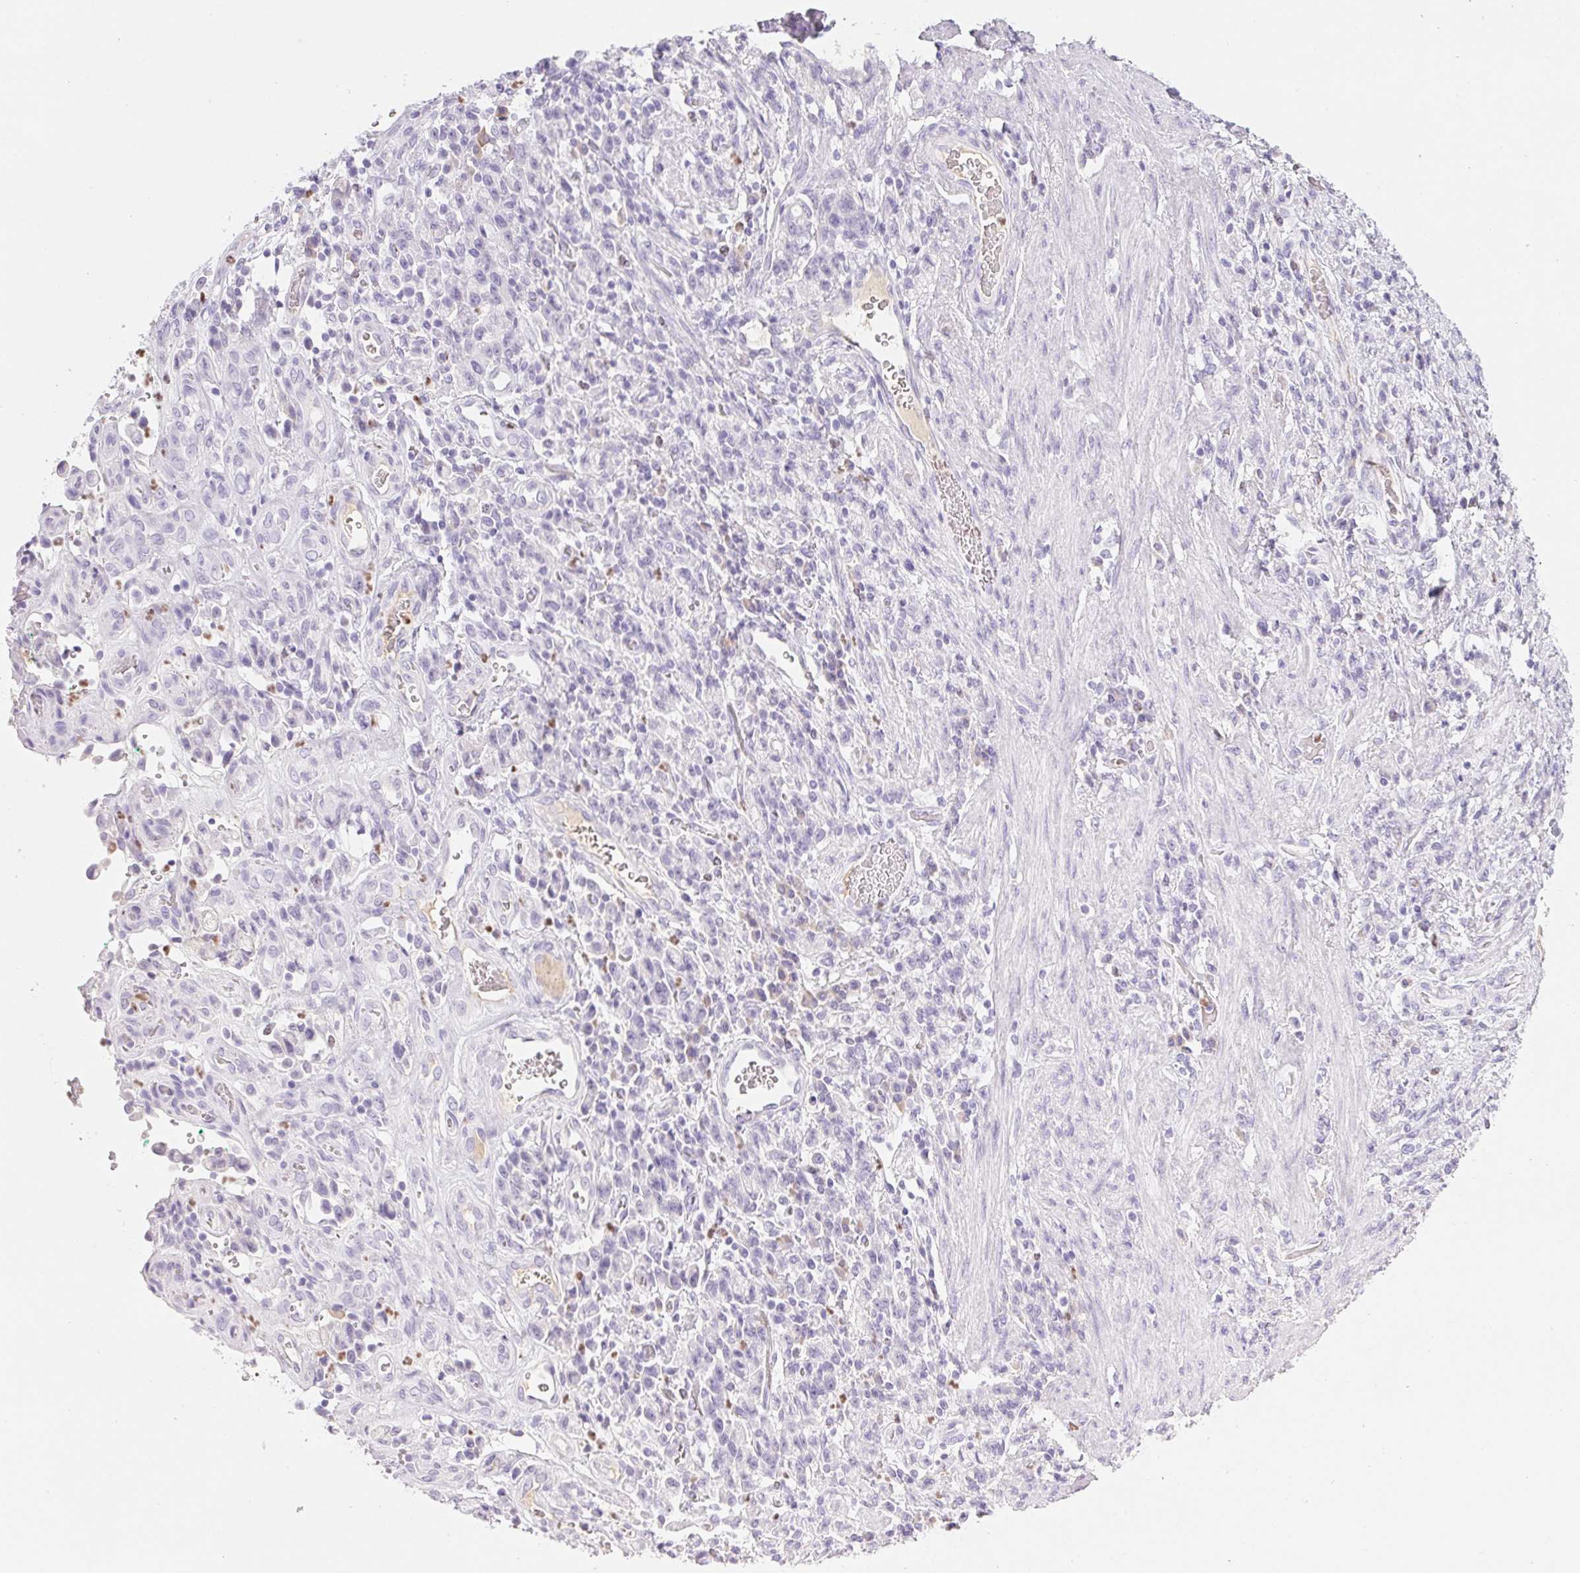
{"staining": {"intensity": "negative", "quantity": "none", "location": "none"}, "tissue": "stomach cancer", "cell_type": "Tumor cells", "image_type": "cancer", "snomed": [{"axis": "morphology", "description": "Adenocarcinoma, NOS"}, {"axis": "topography", "description": "Stomach"}], "caption": "Immunohistochemistry (IHC) image of human stomach cancer stained for a protein (brown), which shows no staining in tumor cells.", "gene": "PADI4", "patient": {"sex": "male", "age": 77}}